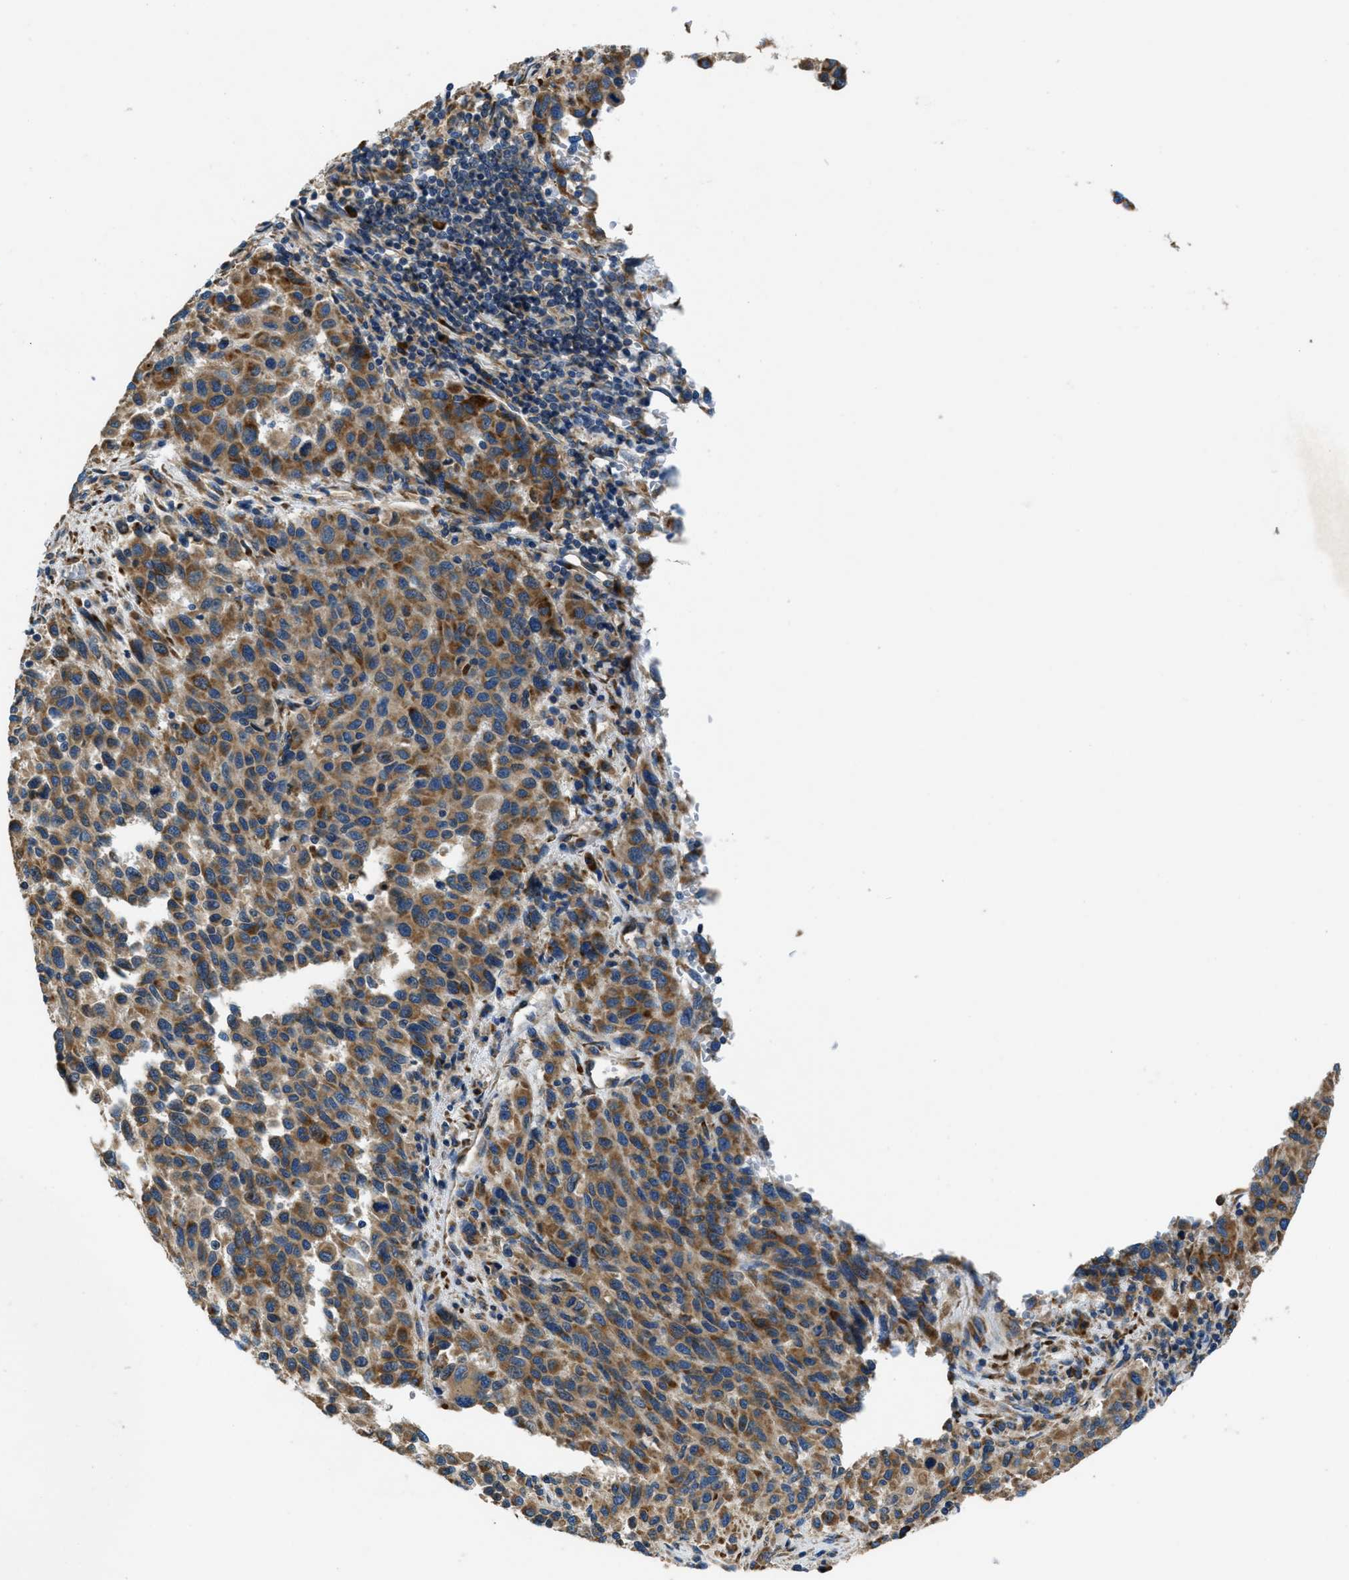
{"staining": {"intensity": "moderate", "quantity": ">75%", "location": "cytoplasmic/membranous"}, "tissue": "melanoma", "cell_type": "Tumor cells", "image_type": "cancer", "snomed": [{"axis": "morphology", "description": "Malignant melanoma, Metastatic site"}, {"axis": "topography", "description": "Lymph node"}], "caption": "Immunohistochemistry photomicrograph of human melanoma stained for a protein (brown), which displays medium levels of moderate cytoplasmic/membranous expression in about >75% of tumor cells.", "gene": "GIMAP8", "patient": {"sex": "male", "age": 61}}